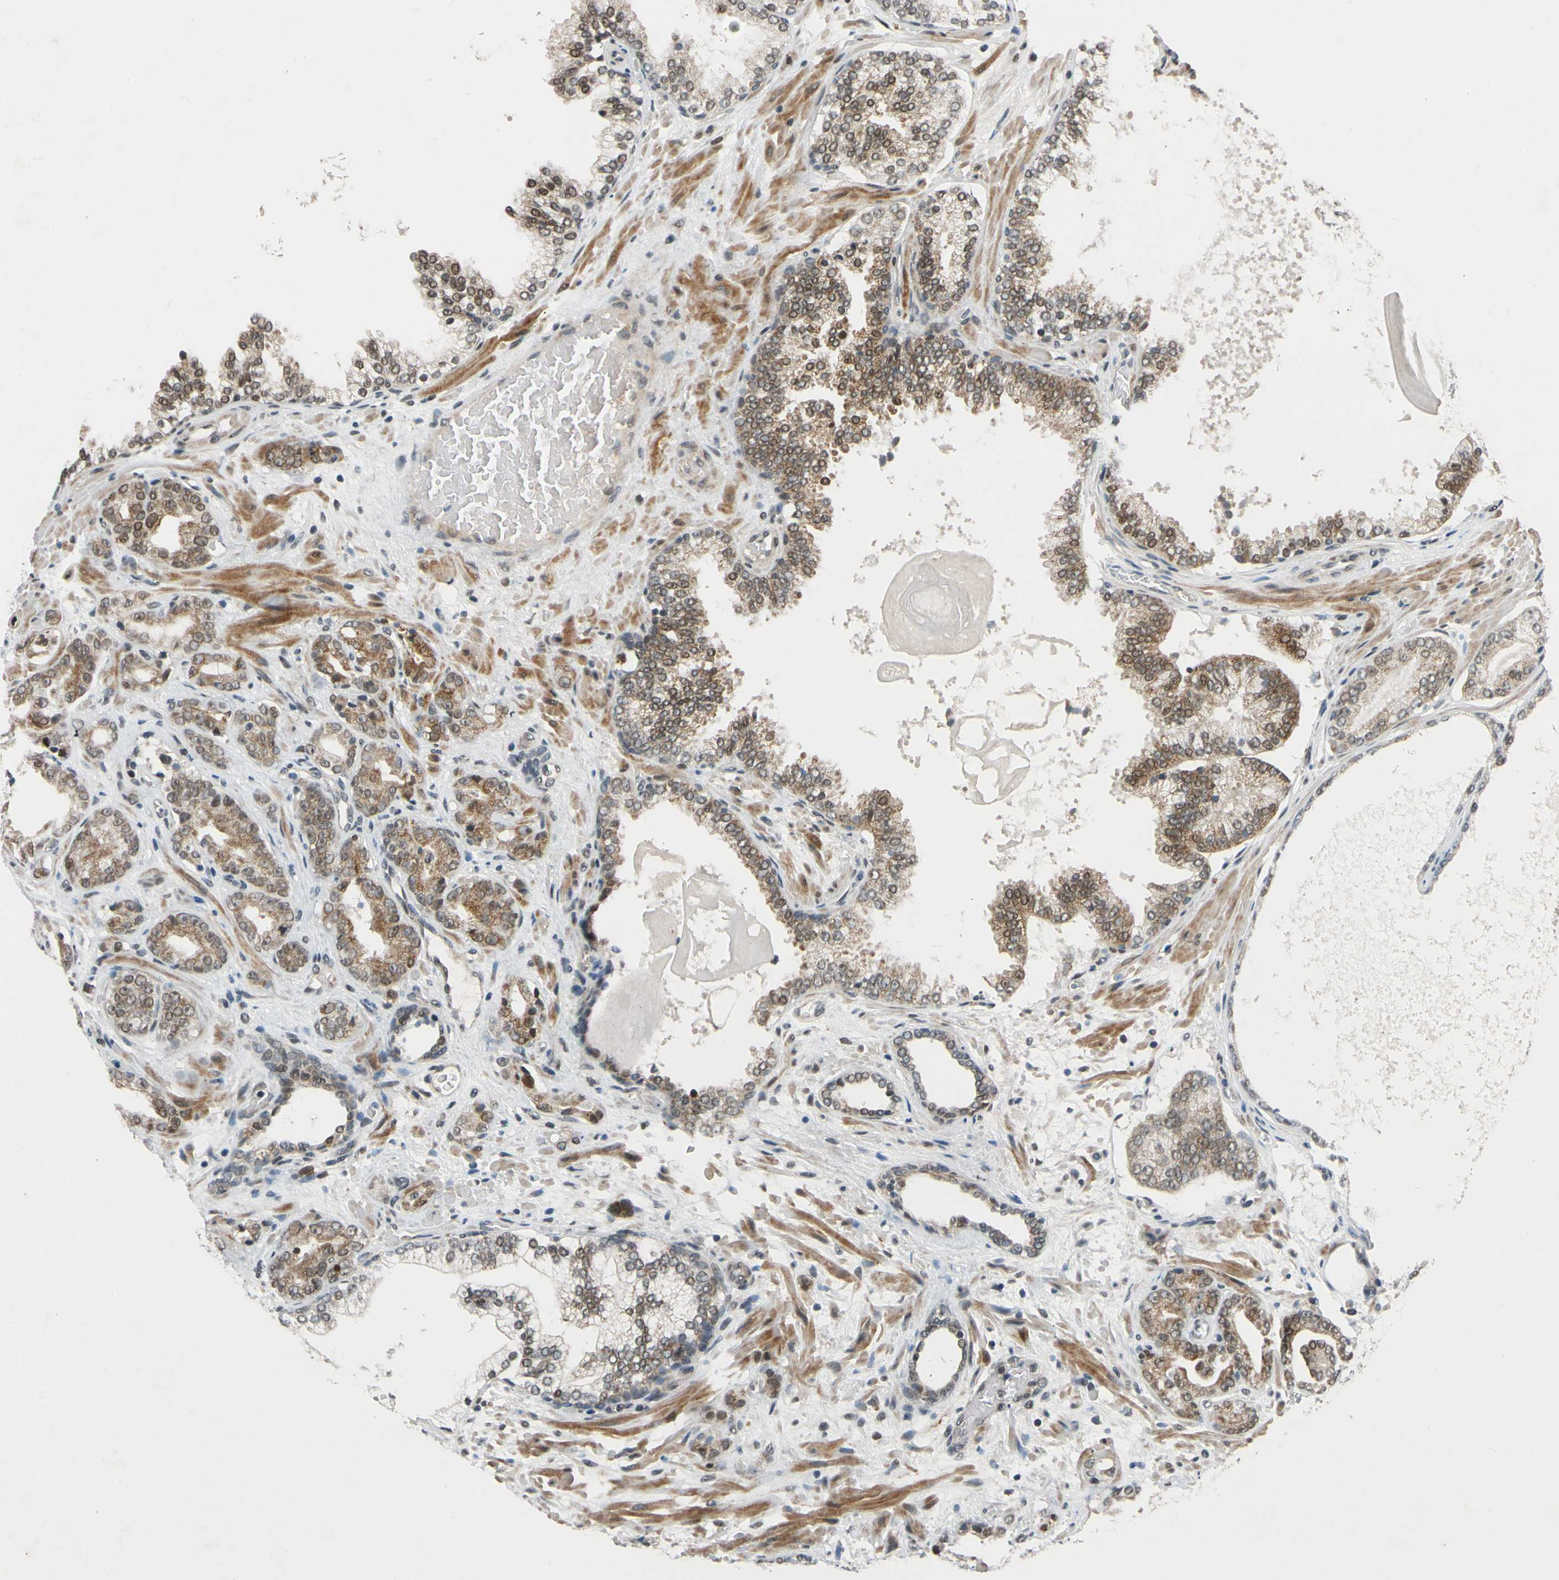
{"staining": {"intensity": "moderate", "quantity": ">75%", "location": "cytoplasmic/membranous,nuclear"}, "tissue": "prostate cancer", "cell_type": "Tumor cells", "image_type": "cancer", "snomed": [{"axis": "morphology", "description": "Adenocarcinoma, Low grade"}, {"axis": "topography", "description": "Prostate"}], "caption": "Immunohistochemistry photomicrograph of neoplastic tissue: human prostate cancer stained using immunohistochemistry reveals medium levels of moderate protein expression localized specifically in the cytoplasmic/membranous and nuclear of tumor cells, appearing as a cytoplasmic/membranous and nuclear brown color.", "gene": "POGZ", "patient": {"sex": "male", "age": 63}}